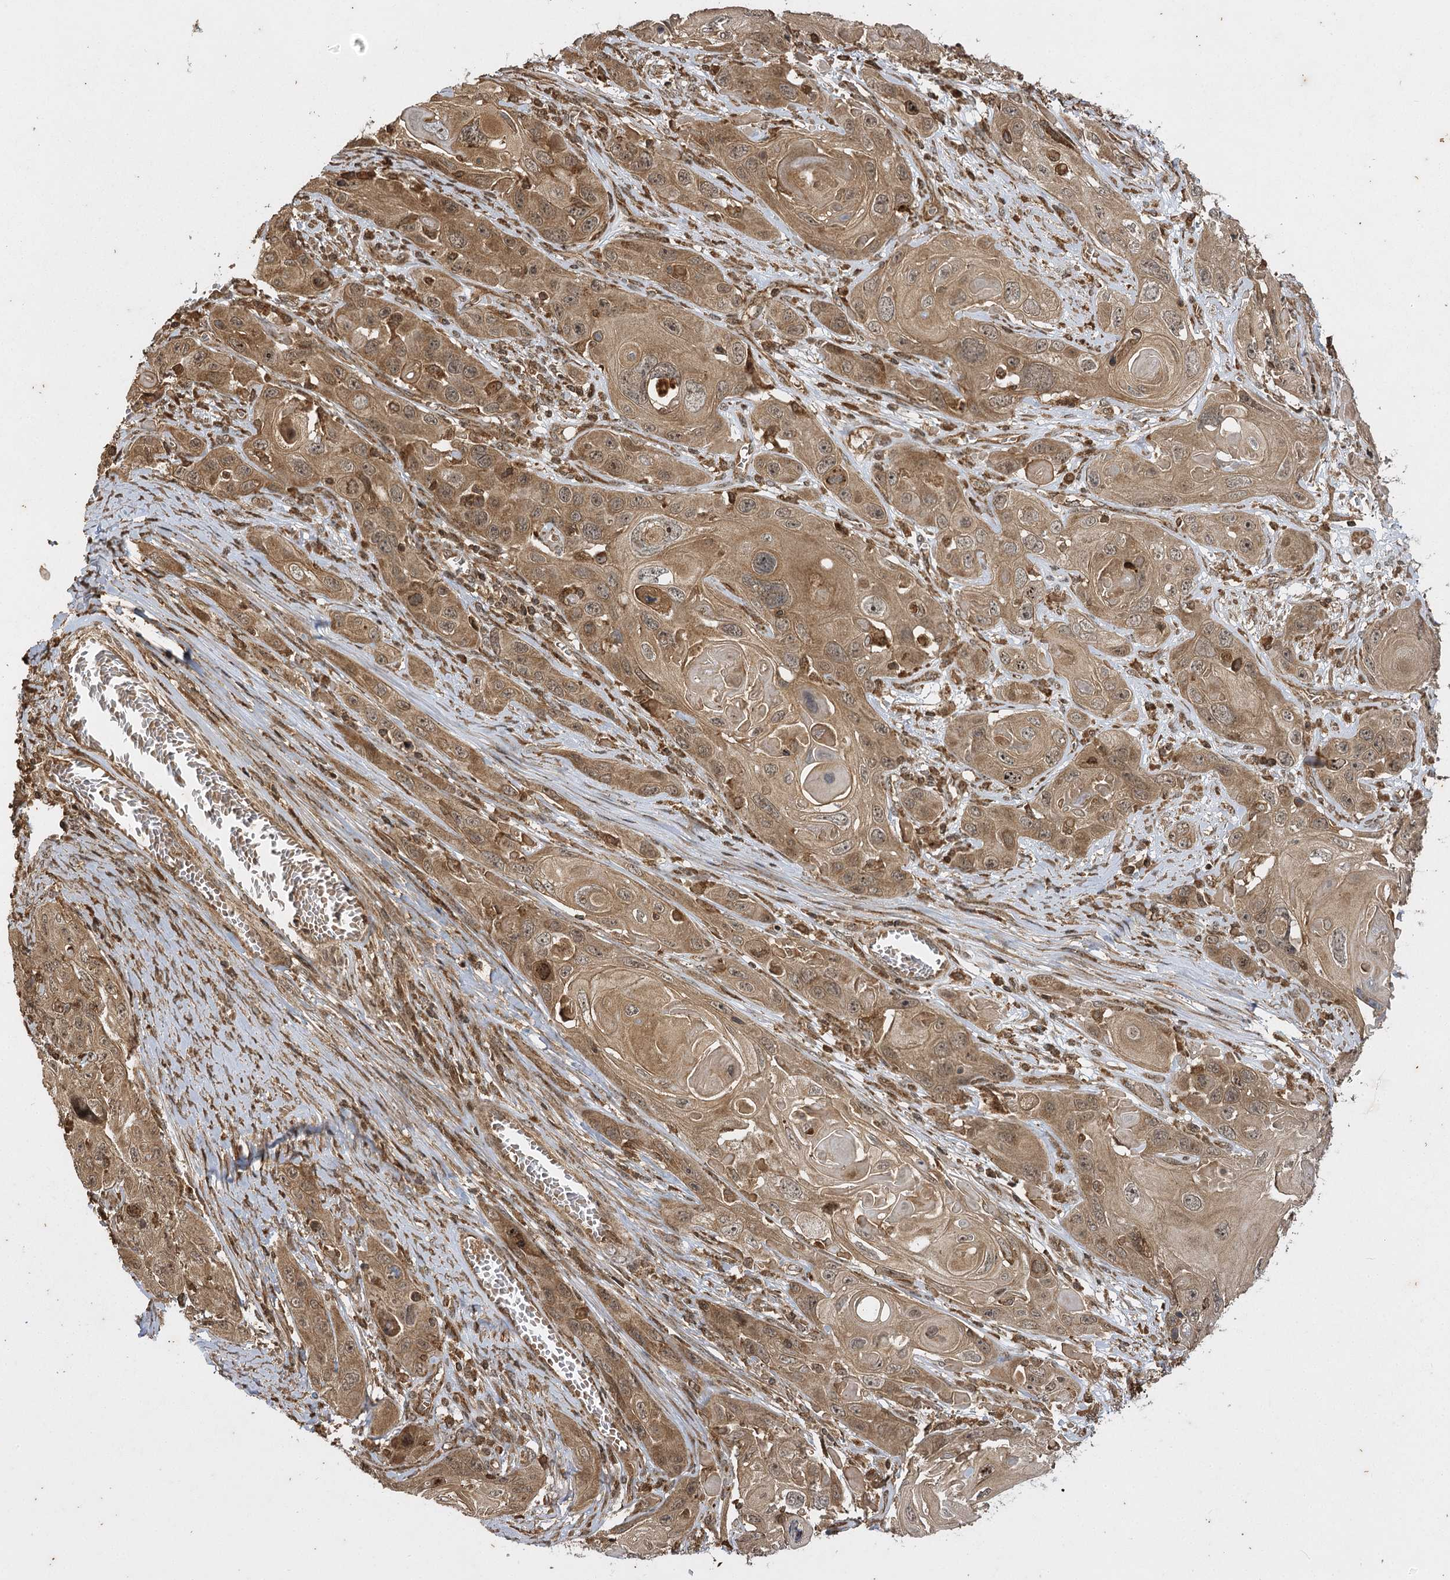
{"staining": {"intensity": "moderate", "quantity": ">75%", "location": "cytoplasmic/membranous,nuclear"}, "tissue": "skin cancer", "cell_type": "Tumor cells", "image_type": "cancer", "snomed": [{"axis": "morphology", "description": "Squamous cell carcinoma, NOS"}, {"axis": "topography", "description": "Skin"}], "caption": "This histopathology image exhibits skin cancer (squamous cell carcinoma) stained with immunohistochemistry to label a protein in brown. The cytoplasmic/membranous and nuclear of tumor cells show moderate positivity for the protein. Nuclei are counter-stained blue.", "gene": "IL11RA", "patient": {"sex": "male", "age": 55}}